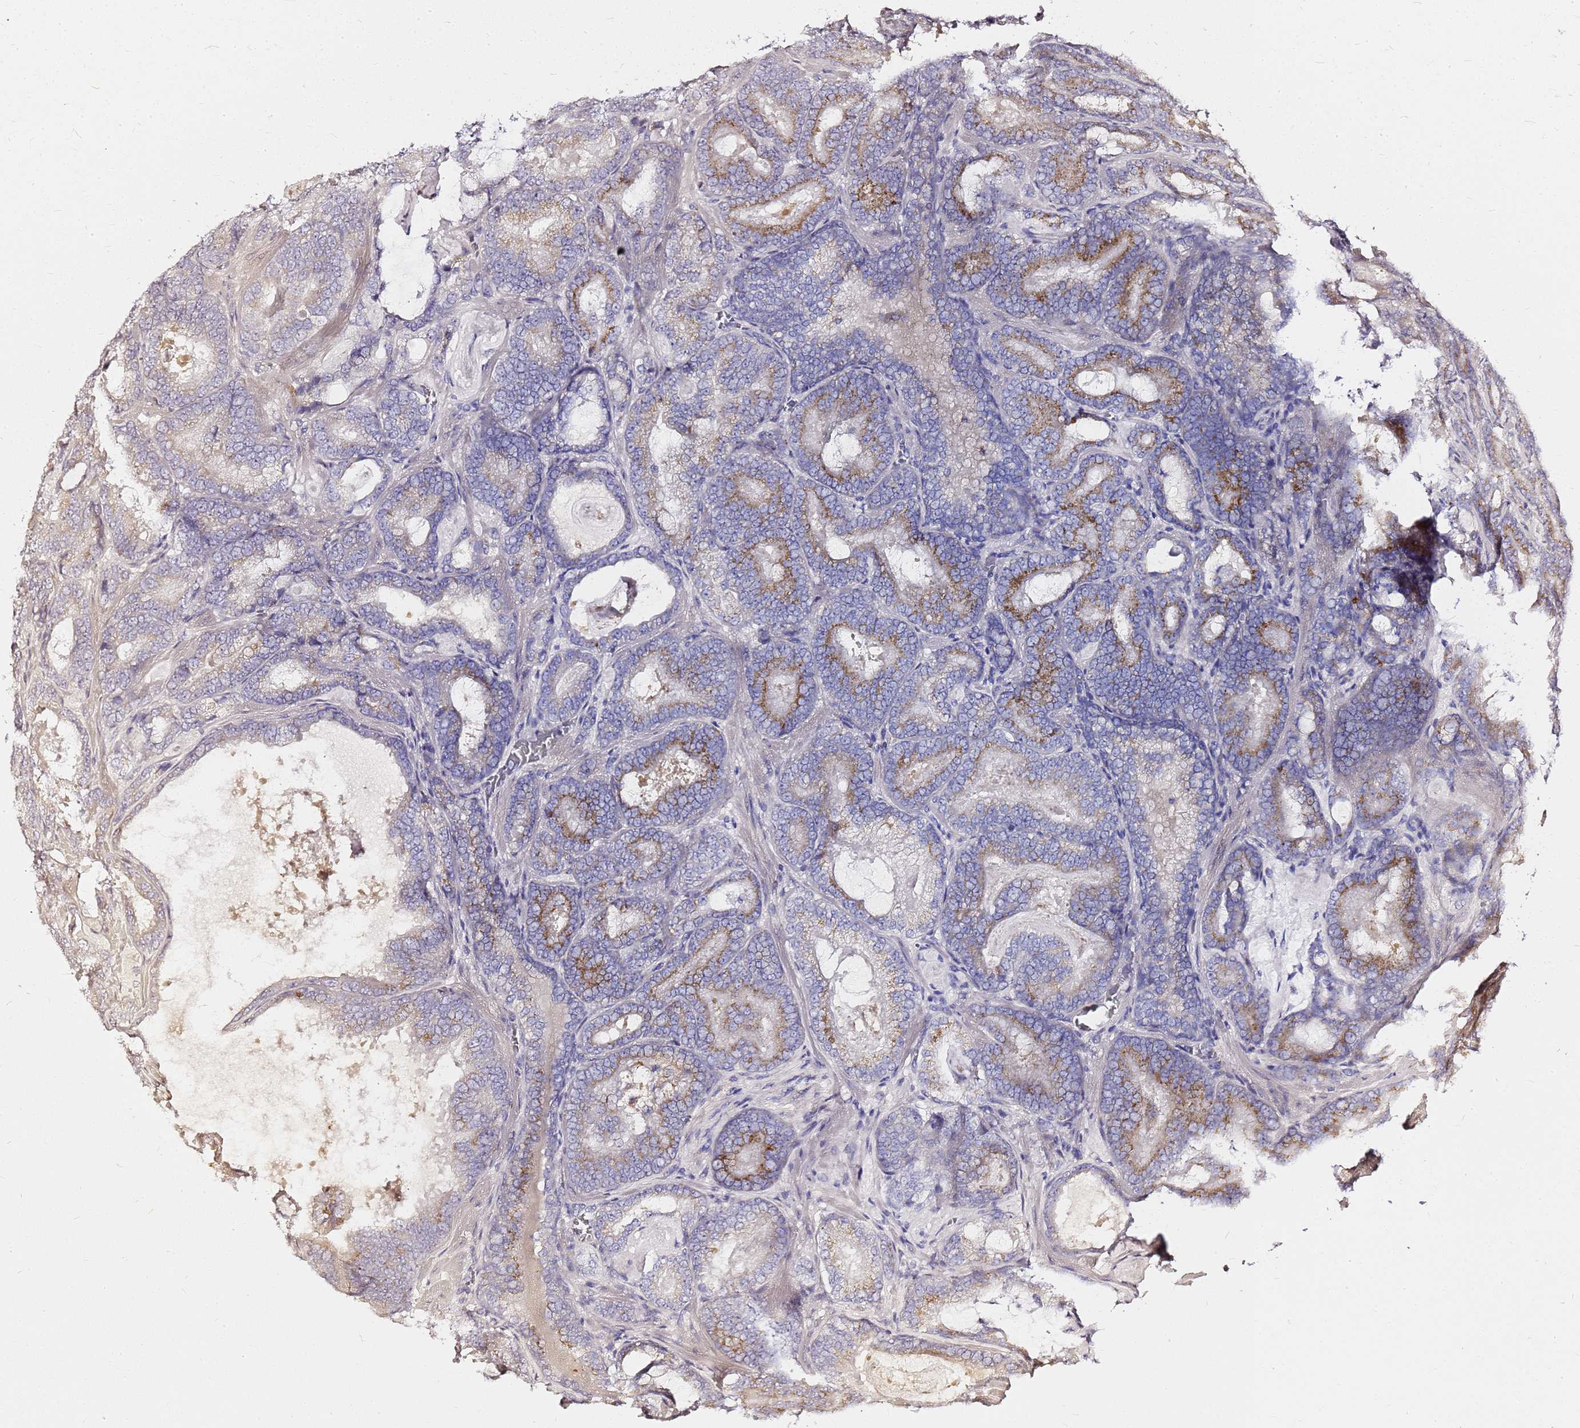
{"staining": {"intensity": "moderate", "quantity": "25%-75%", "location": "cytoplasmic/membranous"}, "tissue": "prostate cancer", "cell_type": "Tumor cells", "image_type": "cancer", "snomed": [{"axis": "morphology", "description": "Adenocarcinoma, Low grade"}, {"axis": "topography", "description": "Prostate"}], "caption": "Brown immunohistochemical staining in human low-grade adenocarcinoma (prostate) demonstrates moderate cytoplasmic/membranous expression in approximately 25%-75% of tumor cells.", "gene": "OR52E2", "patient": {"sex": "male", "age": 60}}